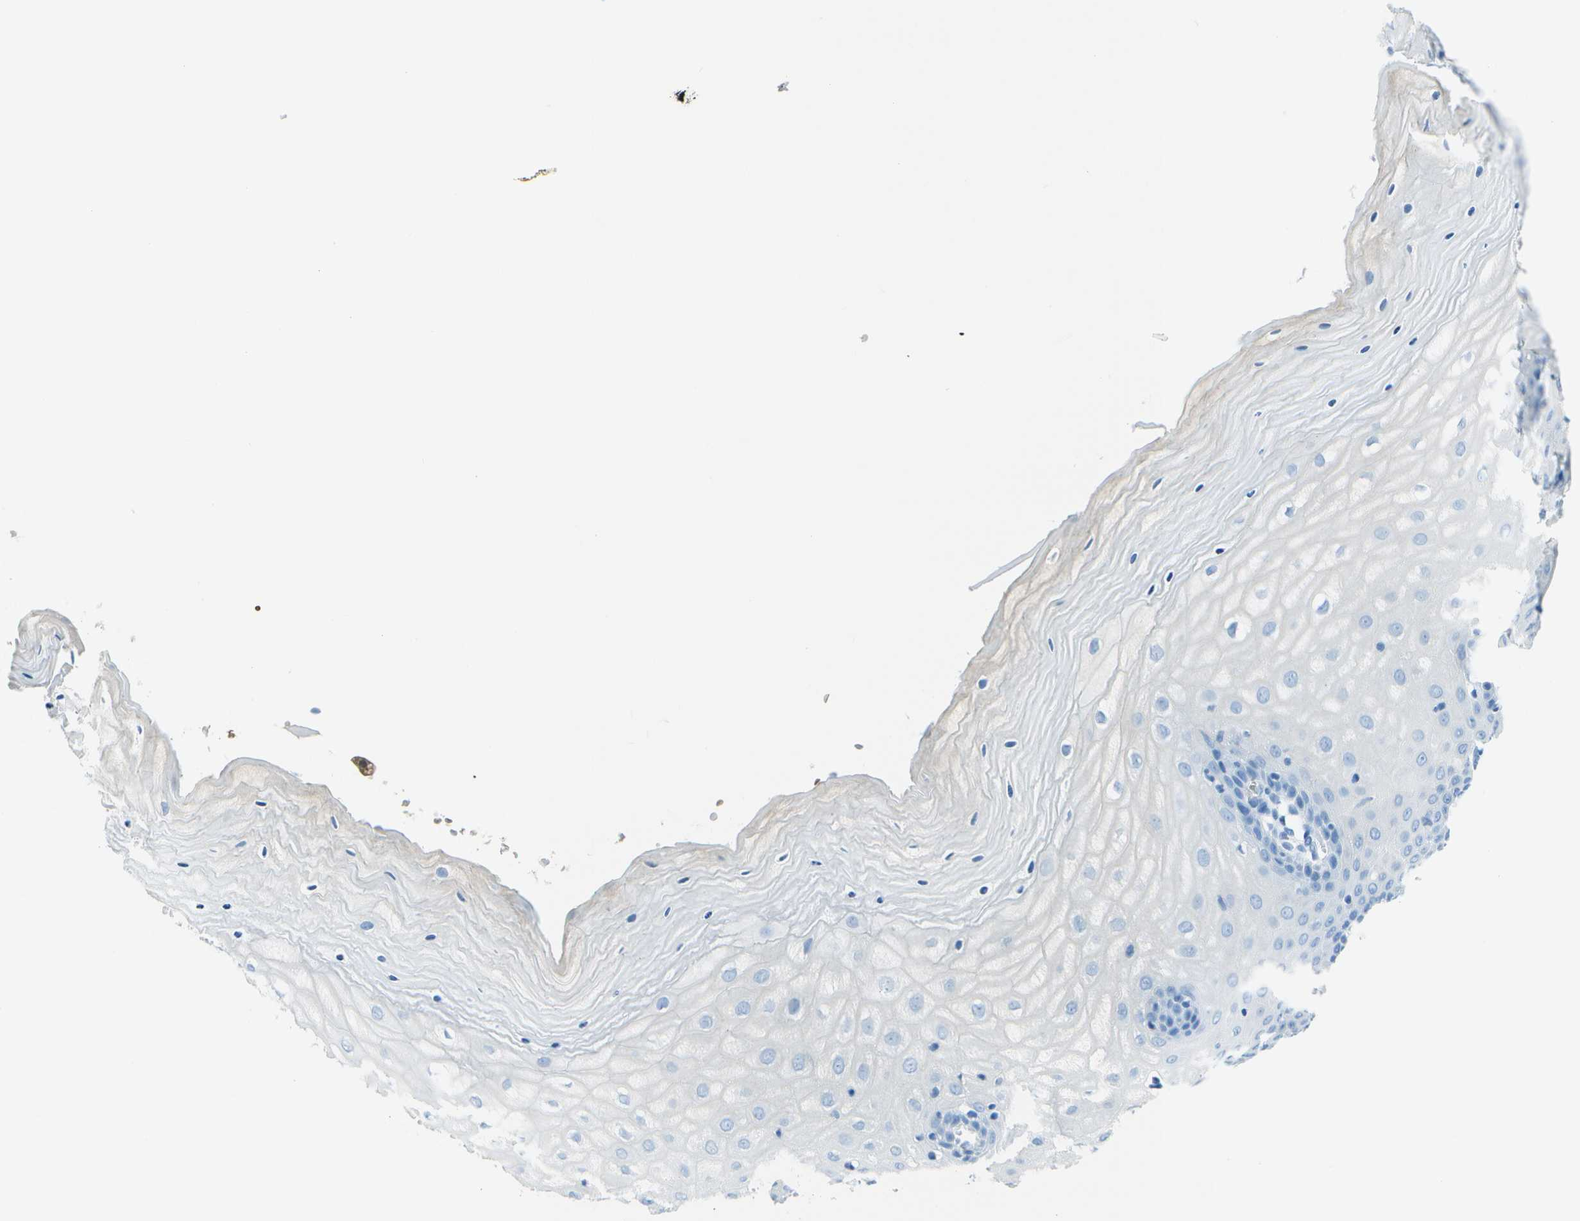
{"staining": {"intensity": "negative", "quantity": "none", "location": "none"}, "tissue": "cervix", "cell_type": "Glandular cells", "image_type": "normal", "snomed": [{"axis": "morphology", "description": "Normal tissue, NOS"}, {"axis": "topography", "description": "Cervix"}], "caption": "A high-resolution histopathology image shows IHC staining of unremarkable cervix, which displays no significant staining in glandular cells.", "gene": "ASL", "patient": {"sex": "female", "age": 55}}